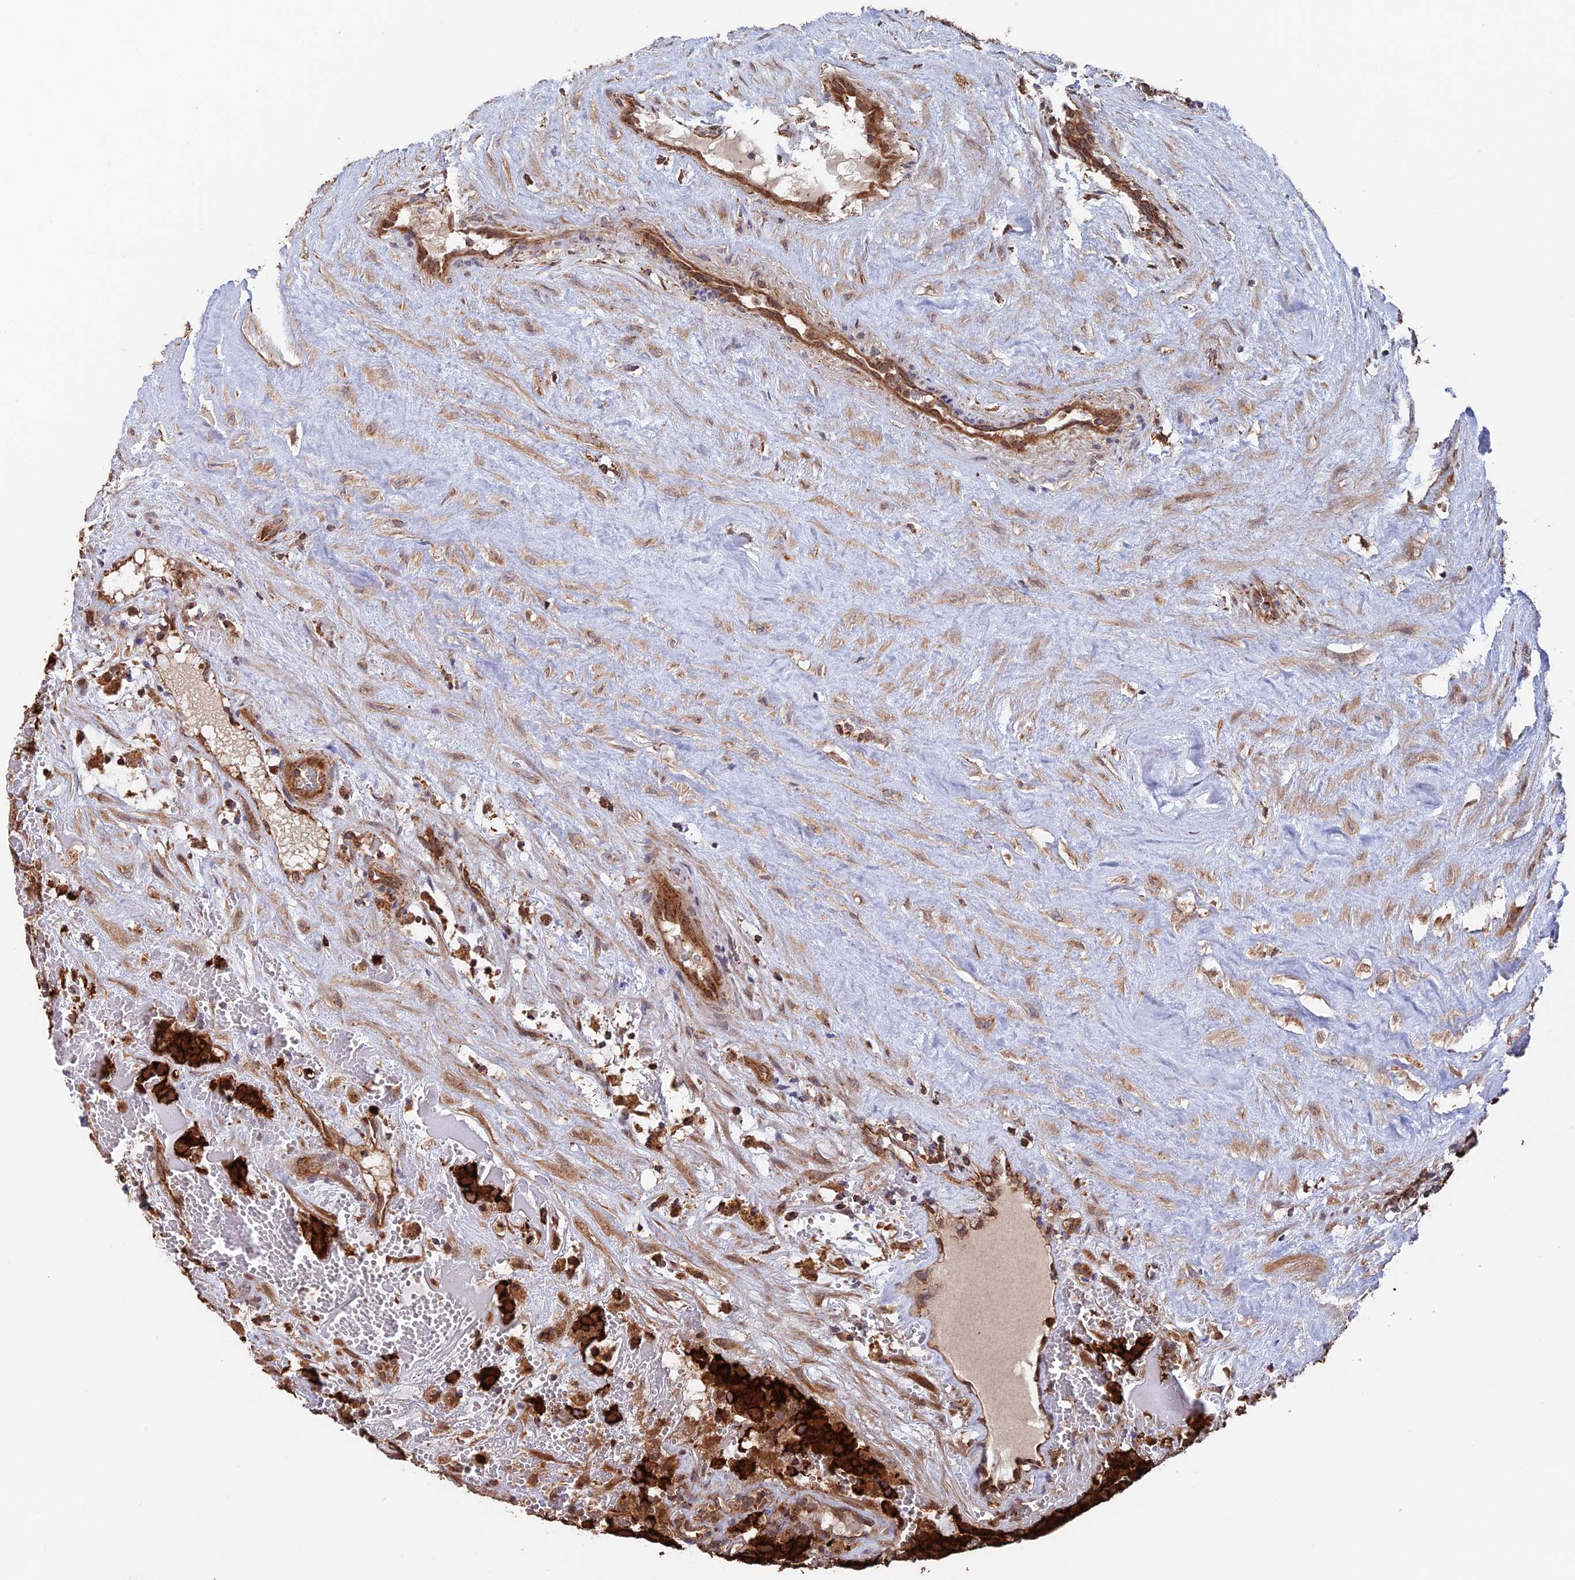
{"staining": {"intensity": "strong", "quantity": ">75%", "location": "cytoplasmic/membranous"}, "tissue": "testis cancer", "cell_type": "Tumor cells", "image_type": "cancer", "snomed": [{"axis": "morphology", "description": "Seminoma, NOS"}, {"axis": "topography", "description": "Testis"}], "caption": "Immunohistochemical staining of human seminoma (testis) exhibits high levels of strong cytoplasmic/membranous protein expression in approximately >75% of tumor cells.", "gene": "DTYMK", "patient": {"sex": "male", "age": 71}}